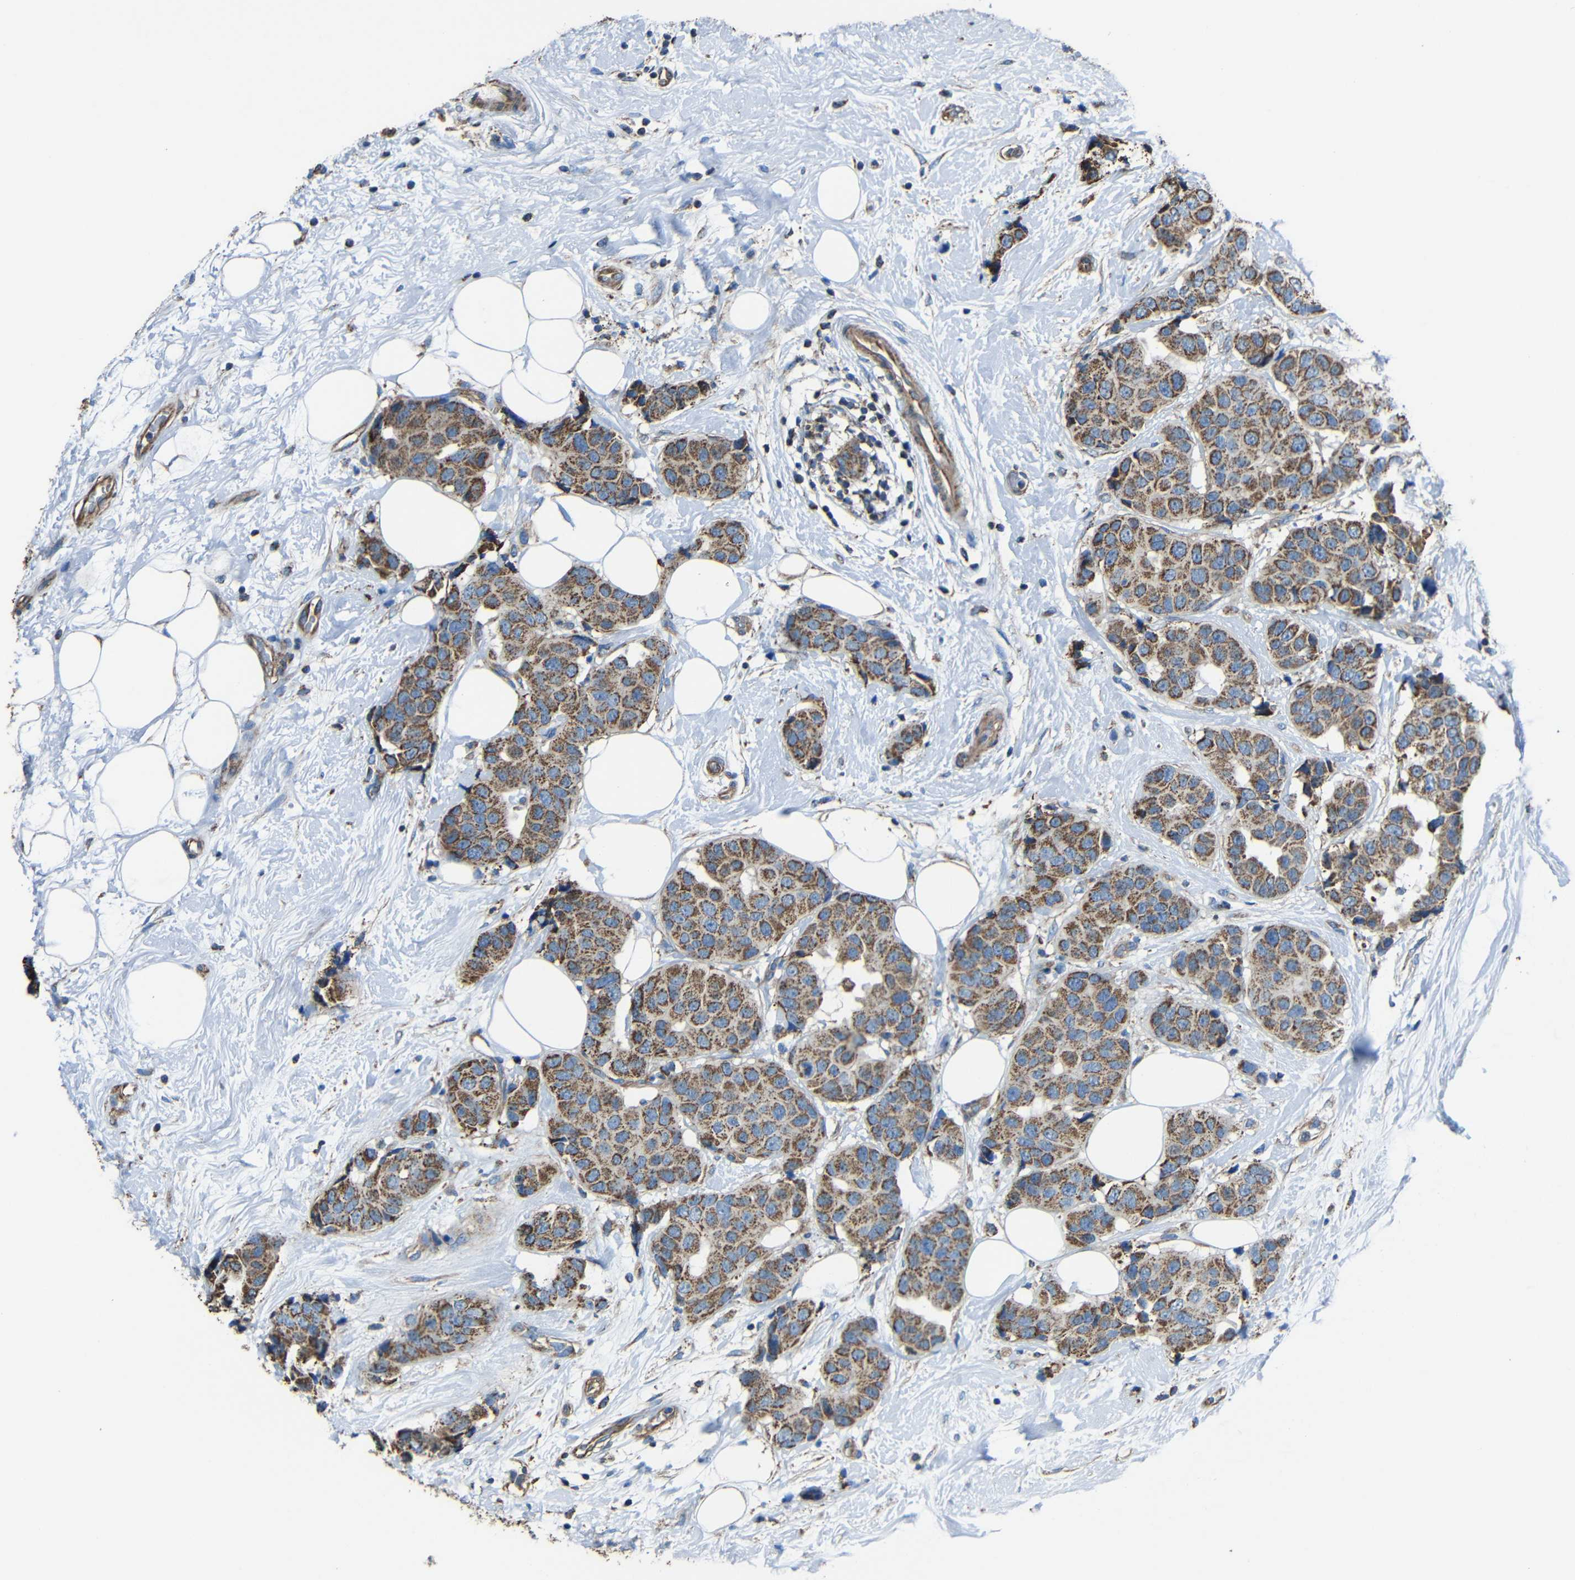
{"staining": {"intensity": "strong", "quantity": ">75%", "location": "cytoplasmic/membranous"}, "tissue": "breast cancer", "cell_type": "Tumor cells", "image_type": "cancer", "snomed": [{"axis": "morphology", "description": "Normal tissue, NOS"}, {"axis": "morphology", "description": "Duct carcinoma"}, {"axis": "topography", "description": "Breast"}], "caption": "The immunohistochemical stain highlights strong cytoplasmic/membranous expression in tumor cells of breast infiltrating ductal carcinoma tissue. Immunohistochemistry stains the protein in brown and the nuclei are stained blue.", "gene": "INTS6L", "patient": {"sex": "female", "age": 39}}